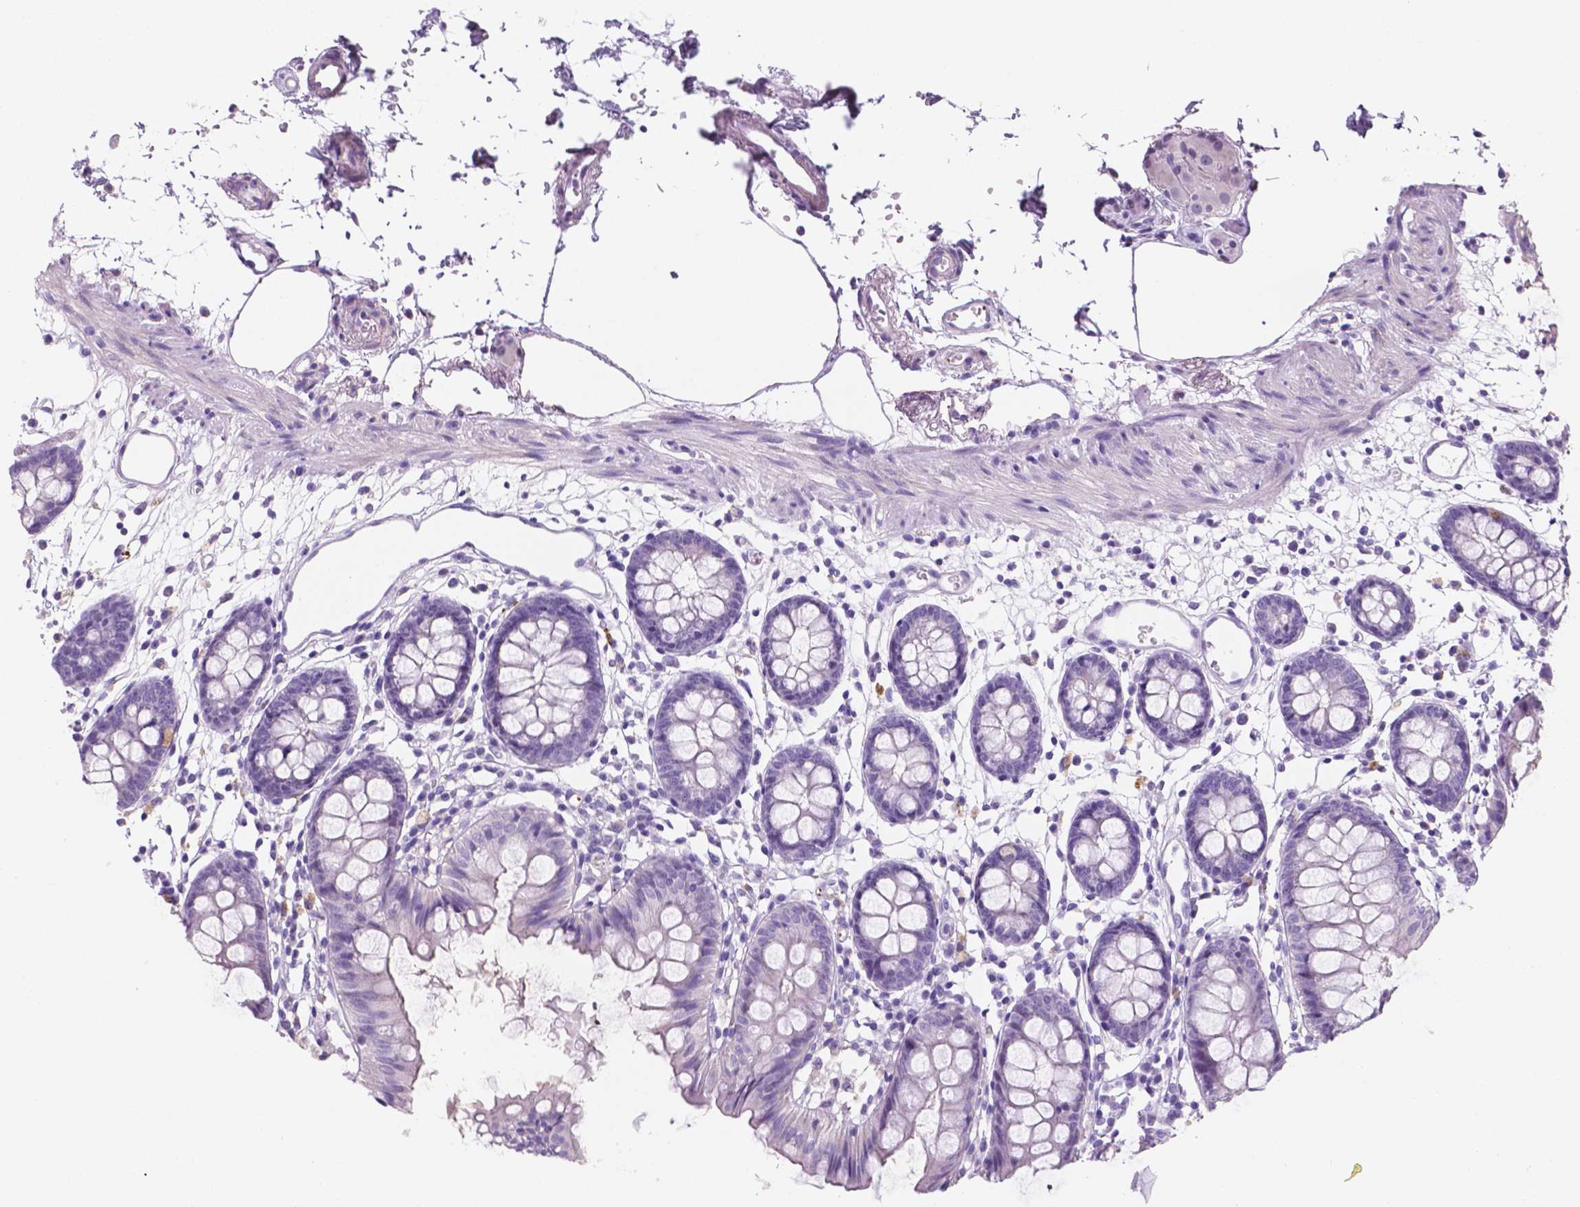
{"staining": {"intensity": "negative", "quantity": "none", "location": "none"}, "tissue": "colon", "cell_type": "Endothelial cells", "image_type": "normal", "snomed": [{"axis": "morphology", "description": "Normal tissue, NOS"}, {"axis": "topography", "description": "Colon"}], "caption": "High magnification brightfield microscopy of benign colon stained with DAB (brown) and counterstained with hematoxylin (blue): endothelial cells show no significant expression. (Brightfield microscopy of DAB immunohistochemistry (IHC) at high magnification).", "gene": "EBLN2", "patient": {"sex": "female", "age": 84}}